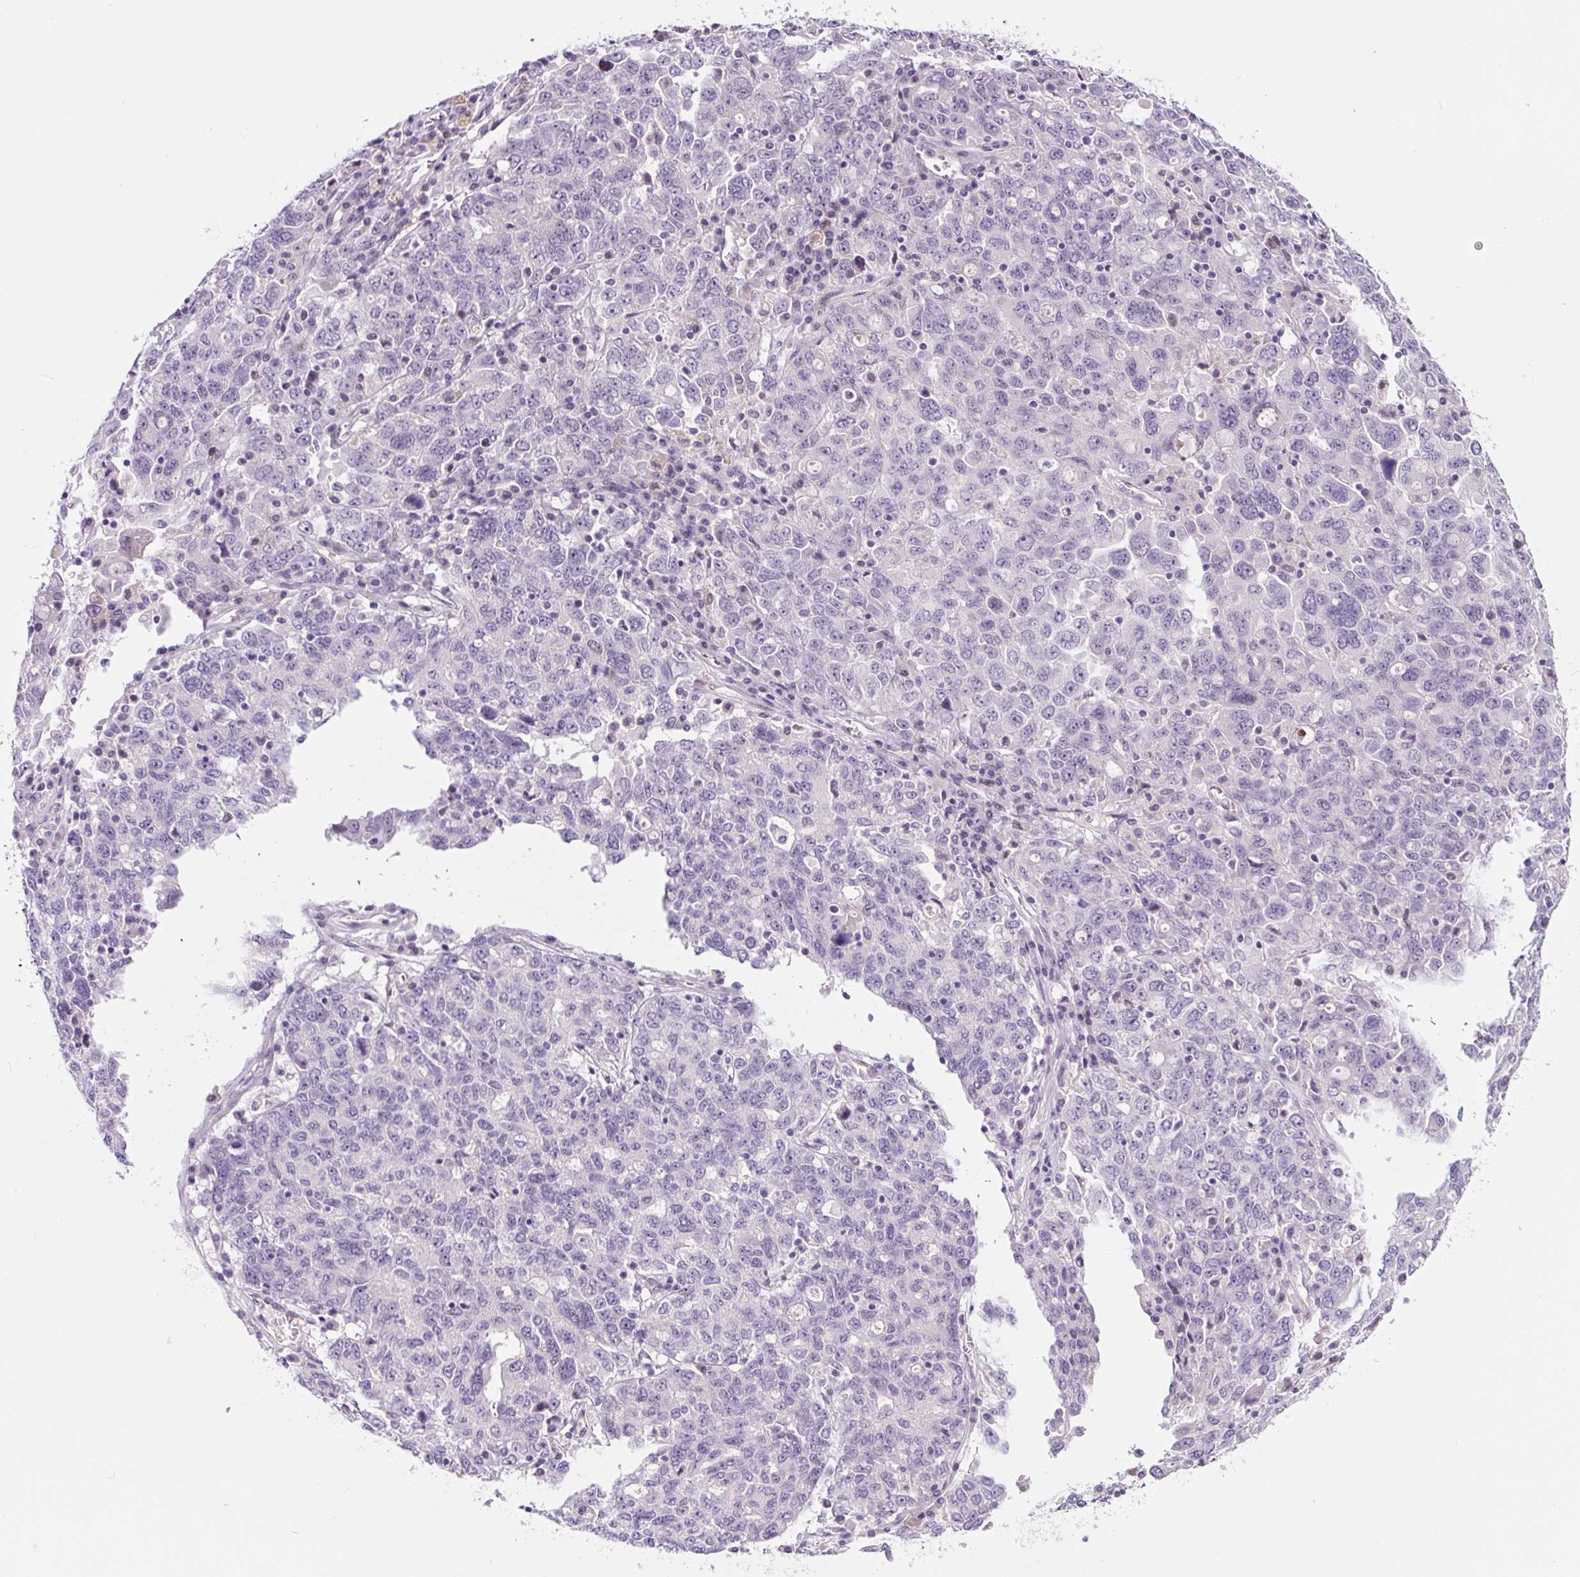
{"staining": {"intensity": "negative", "quantity": "none", "location": "none"}, "tissue": "ovarian cancer", "cell_type": "Tumor cells", "image_type": "cancer", "snomed": [{"axis": "morphology", "description": "Carcinoma, endometroid"}, {"axis": "topography", "description": "Ovary"}], "caption": "DAB (3,3'-diaminobenzidine) immunohistochemical staining of human ovarian cancer reveals no significant staining in tumor cells.", "gene": "CCL25", "patient": {"sex": "female", "age": 62}}